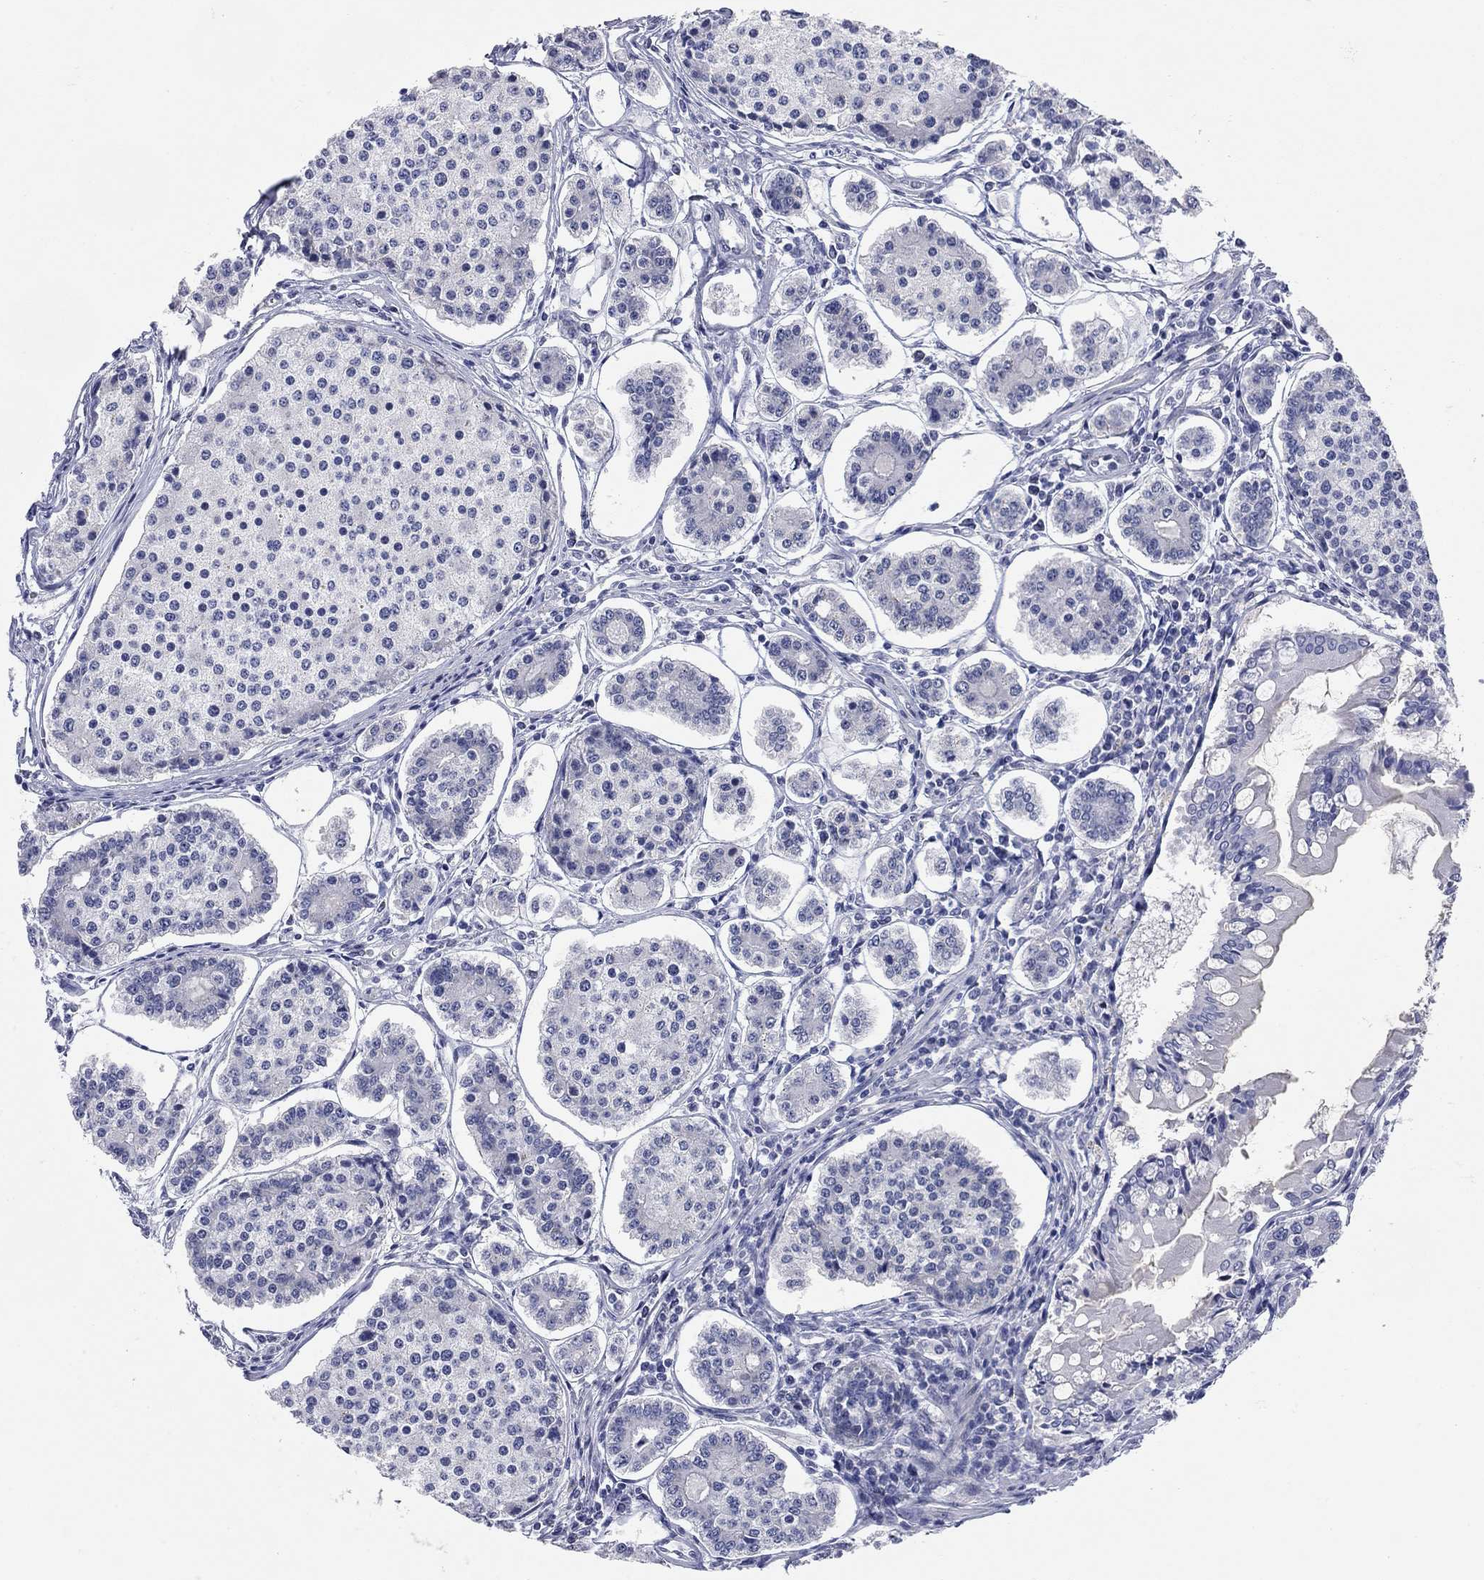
{"staining": {"intensity": "negative", "quantity": "none", "location": "none"}, "tissue": "carcinoid", "cell_type": "Tumor cells", "image_type": "cancer", "snomed": [{"axis": "morphology", "description": "Carcinoid, malignant, NOS"}, {"axis": "topography", "description": "Small intestine"}], "caption": "This is an immunohistochemistry (IHC) histopathology image of carcinoid. There is no expression in tumor cells.", "gene": "WASF3", "patient": {"sex": "female", "age": 65}}